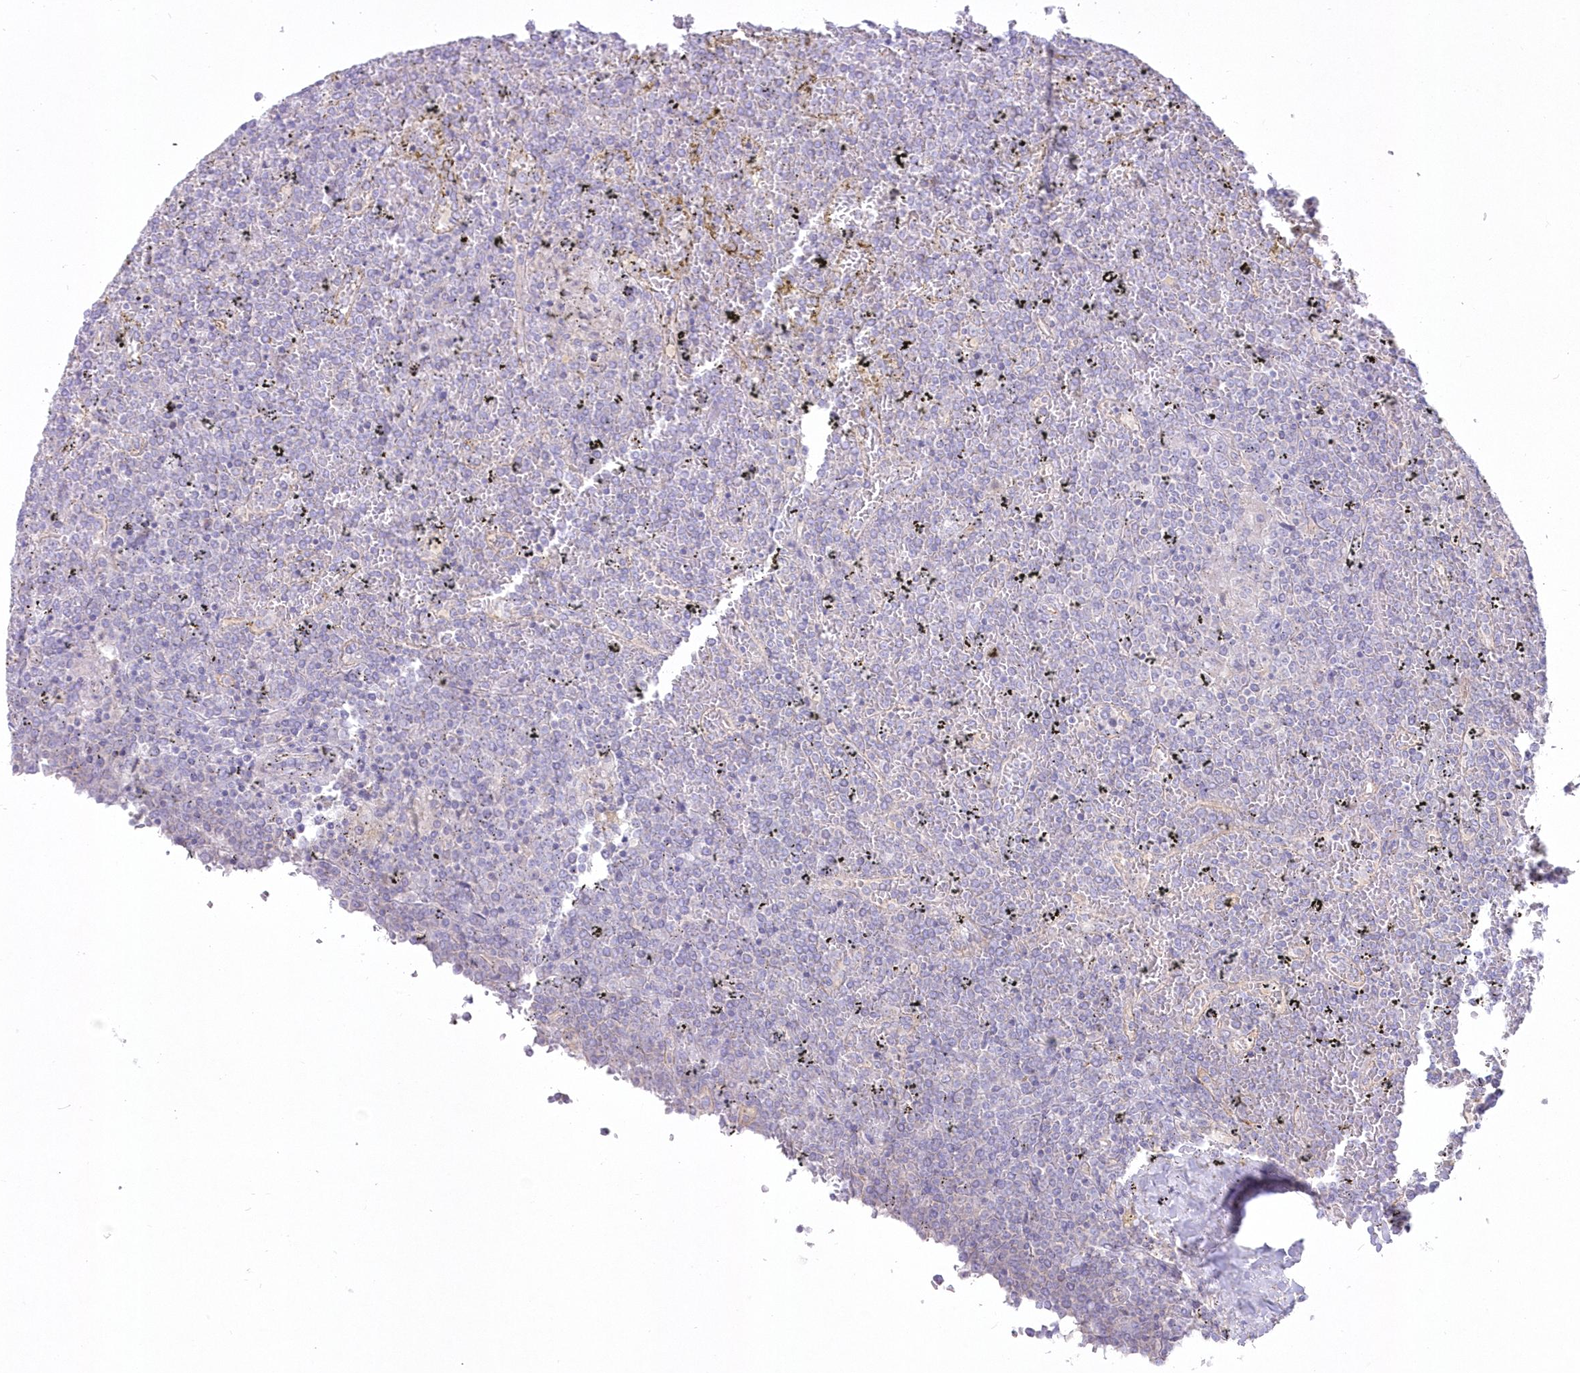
{"staining": {"intensity": "negative", "quantity": "none", "location": "none"}, "tissue": "lymphoma", "cell_type": "Tumor cells", "image_type": "cancer", "snomed": [{"axis": "morphology", "description": "Malignant lymphoma, non-Hodgkin's type, Low grade"}, {"axis": "topography", "description": "Spleen"}], "caption": "DAB immunohistochemical staining of human lymphoma displays no significant expression in tumor cells. Nuclei are stained in blue.", "gene": "ZNF843", "patient": {"sex": "female", "age": 19}}